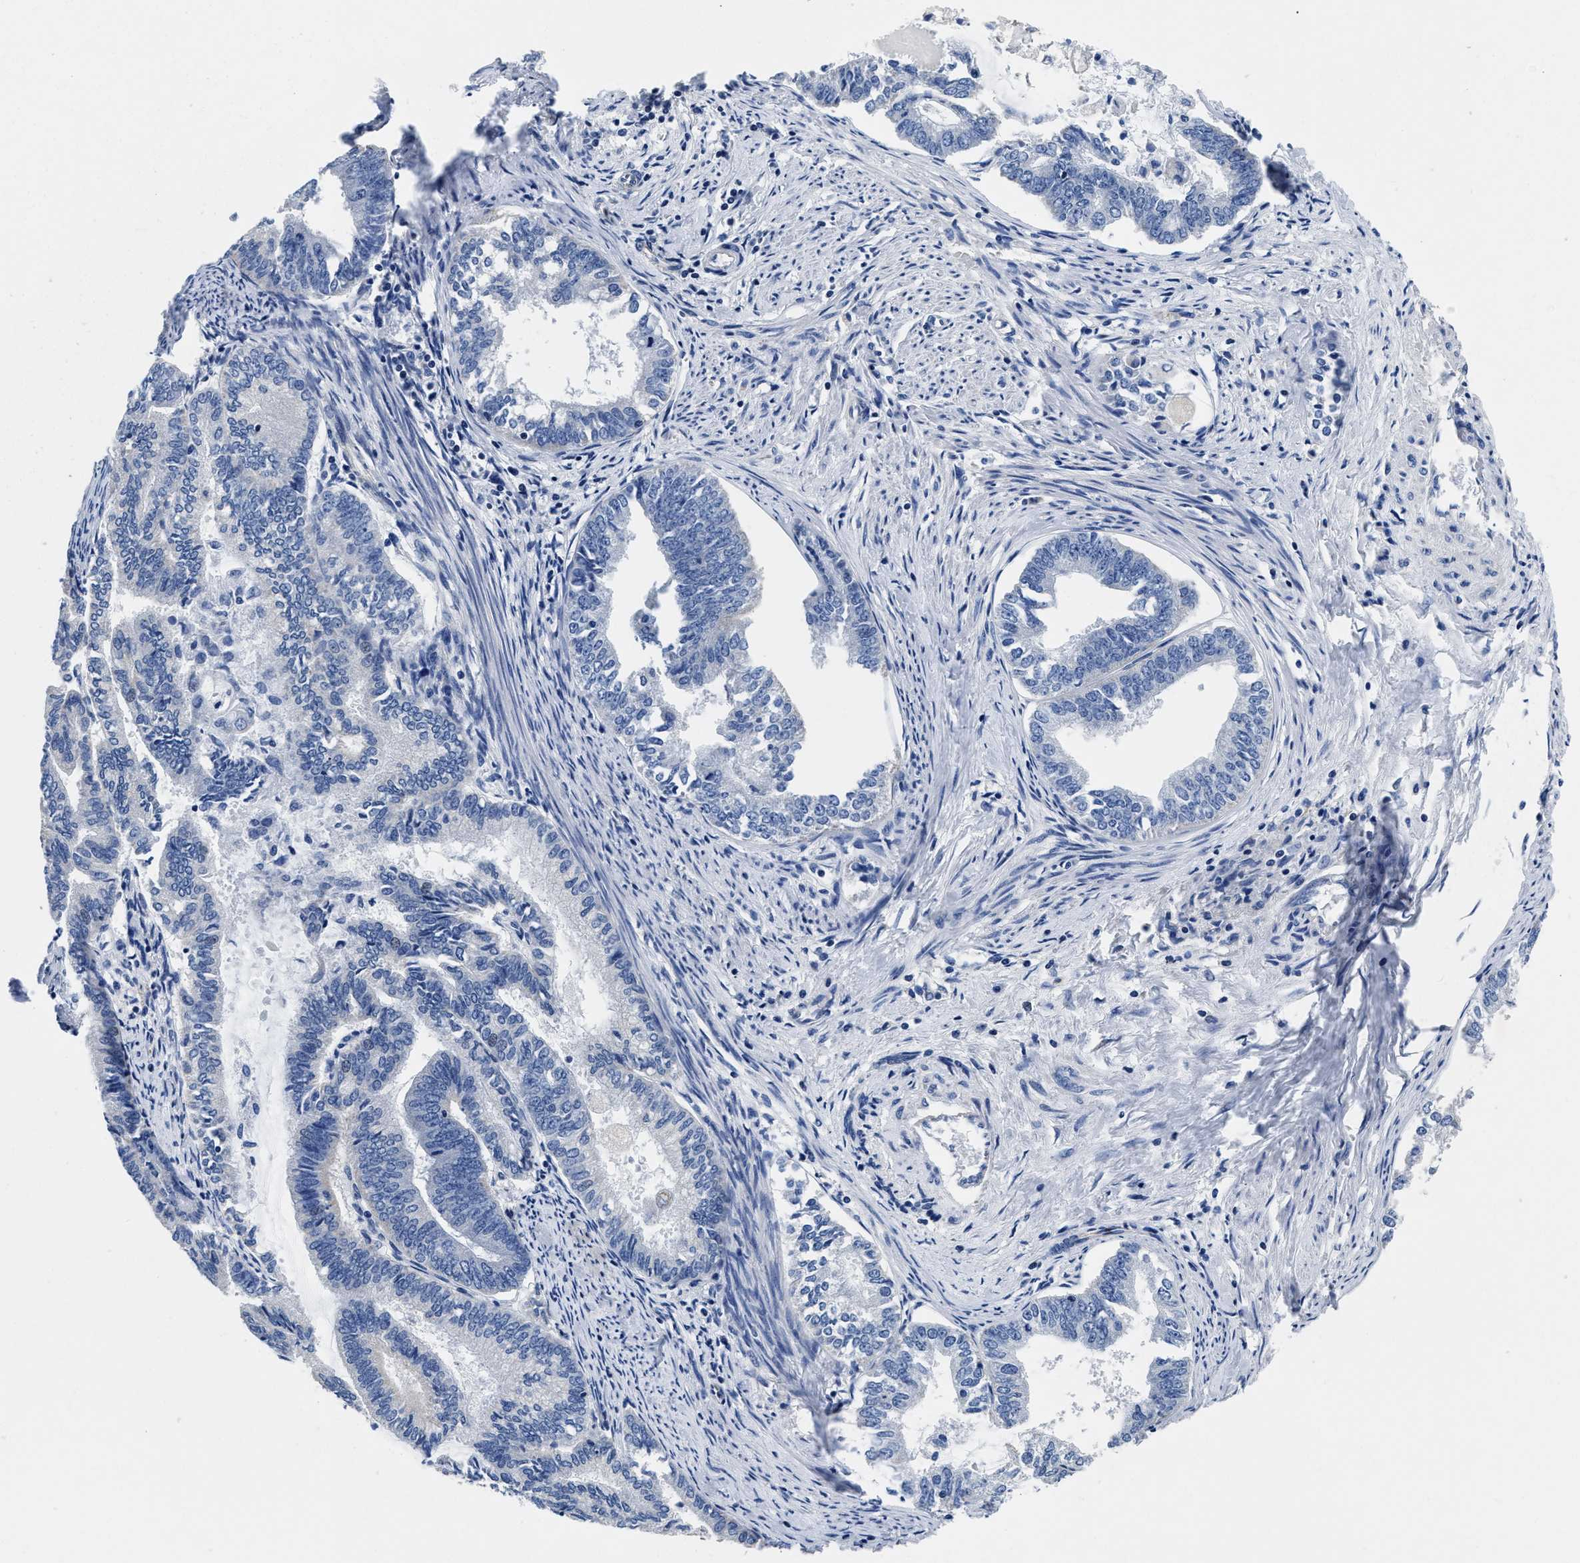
{"staining": {"intensity": "negative", "quantity": "none", "location": "none"}, "tissue": "endometrial cancer", "cell_type": "Tumor cells", "image_type": "cancer", "snomed": [{"axis": "morphology", "description": "Adenocarcinoma, NOS"}, {"axis": "topography", "description": "Endometrium"}], "caption": "Immunohistochemical staining of adenocarcinoma (endometrial) shows no significant positivity in tumor cells.", "gene": "SLC35F1", "patient": {"sex": "female", "age": 86}}